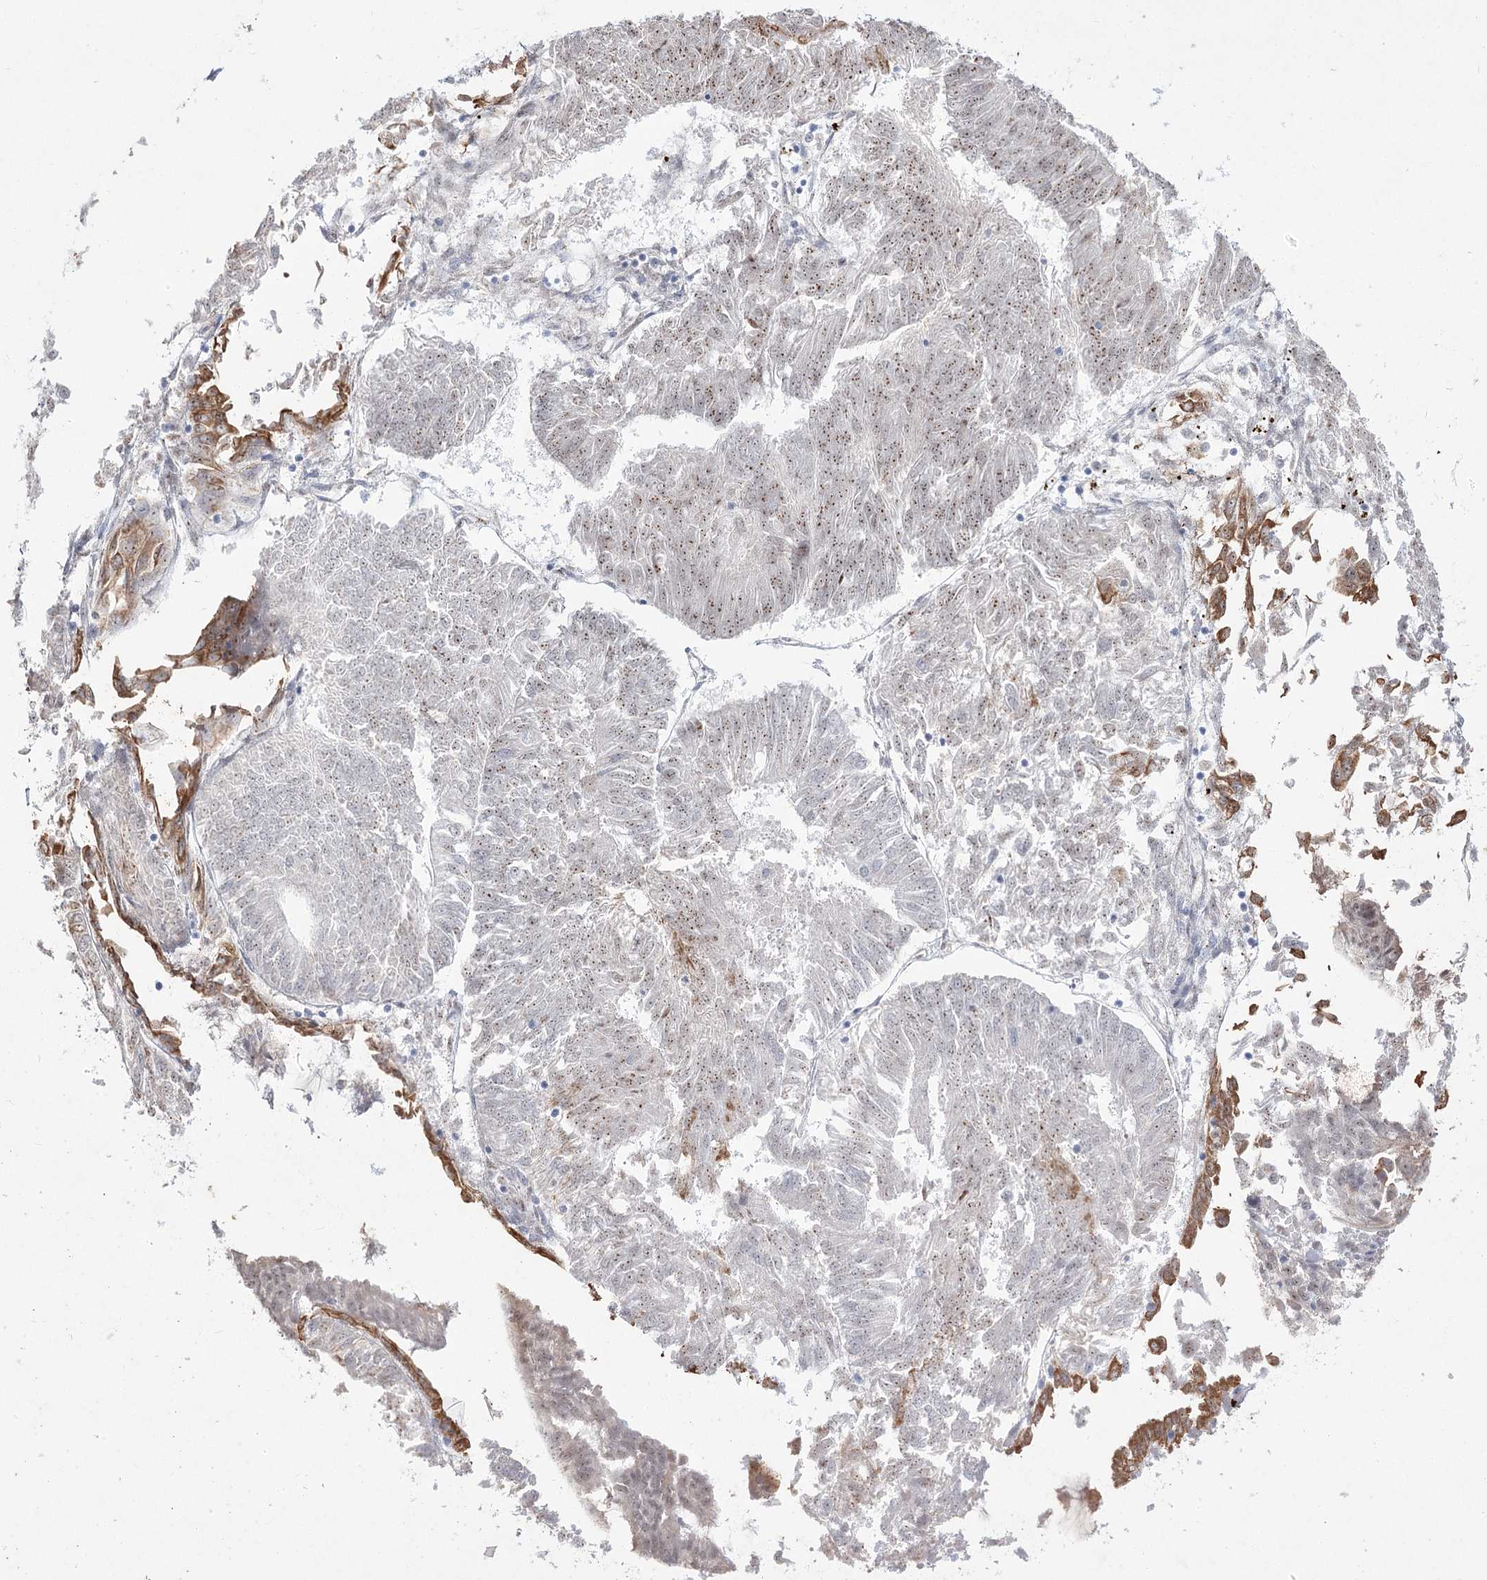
{"staining": {"intensity": "moderate", "quantity": ">75%", "location": "nuclear"}, "tissue": "endometrial cancer", "cell_type": "Tumor cells", "image_type": "cancer", "snomed": [{"axis": "morphology", "description": "Adenocarcinoma, NOS"}, {"axis": "topography", "description": "Endometrium"}], "caption": "This is an image of immunohistochemistry staining of adenocarcinoma (endometrial), which shows moderate staining in the nuclear of tumor cells.", "gene": "DDX50", "patient": {"sex": "female", "age": 86}}